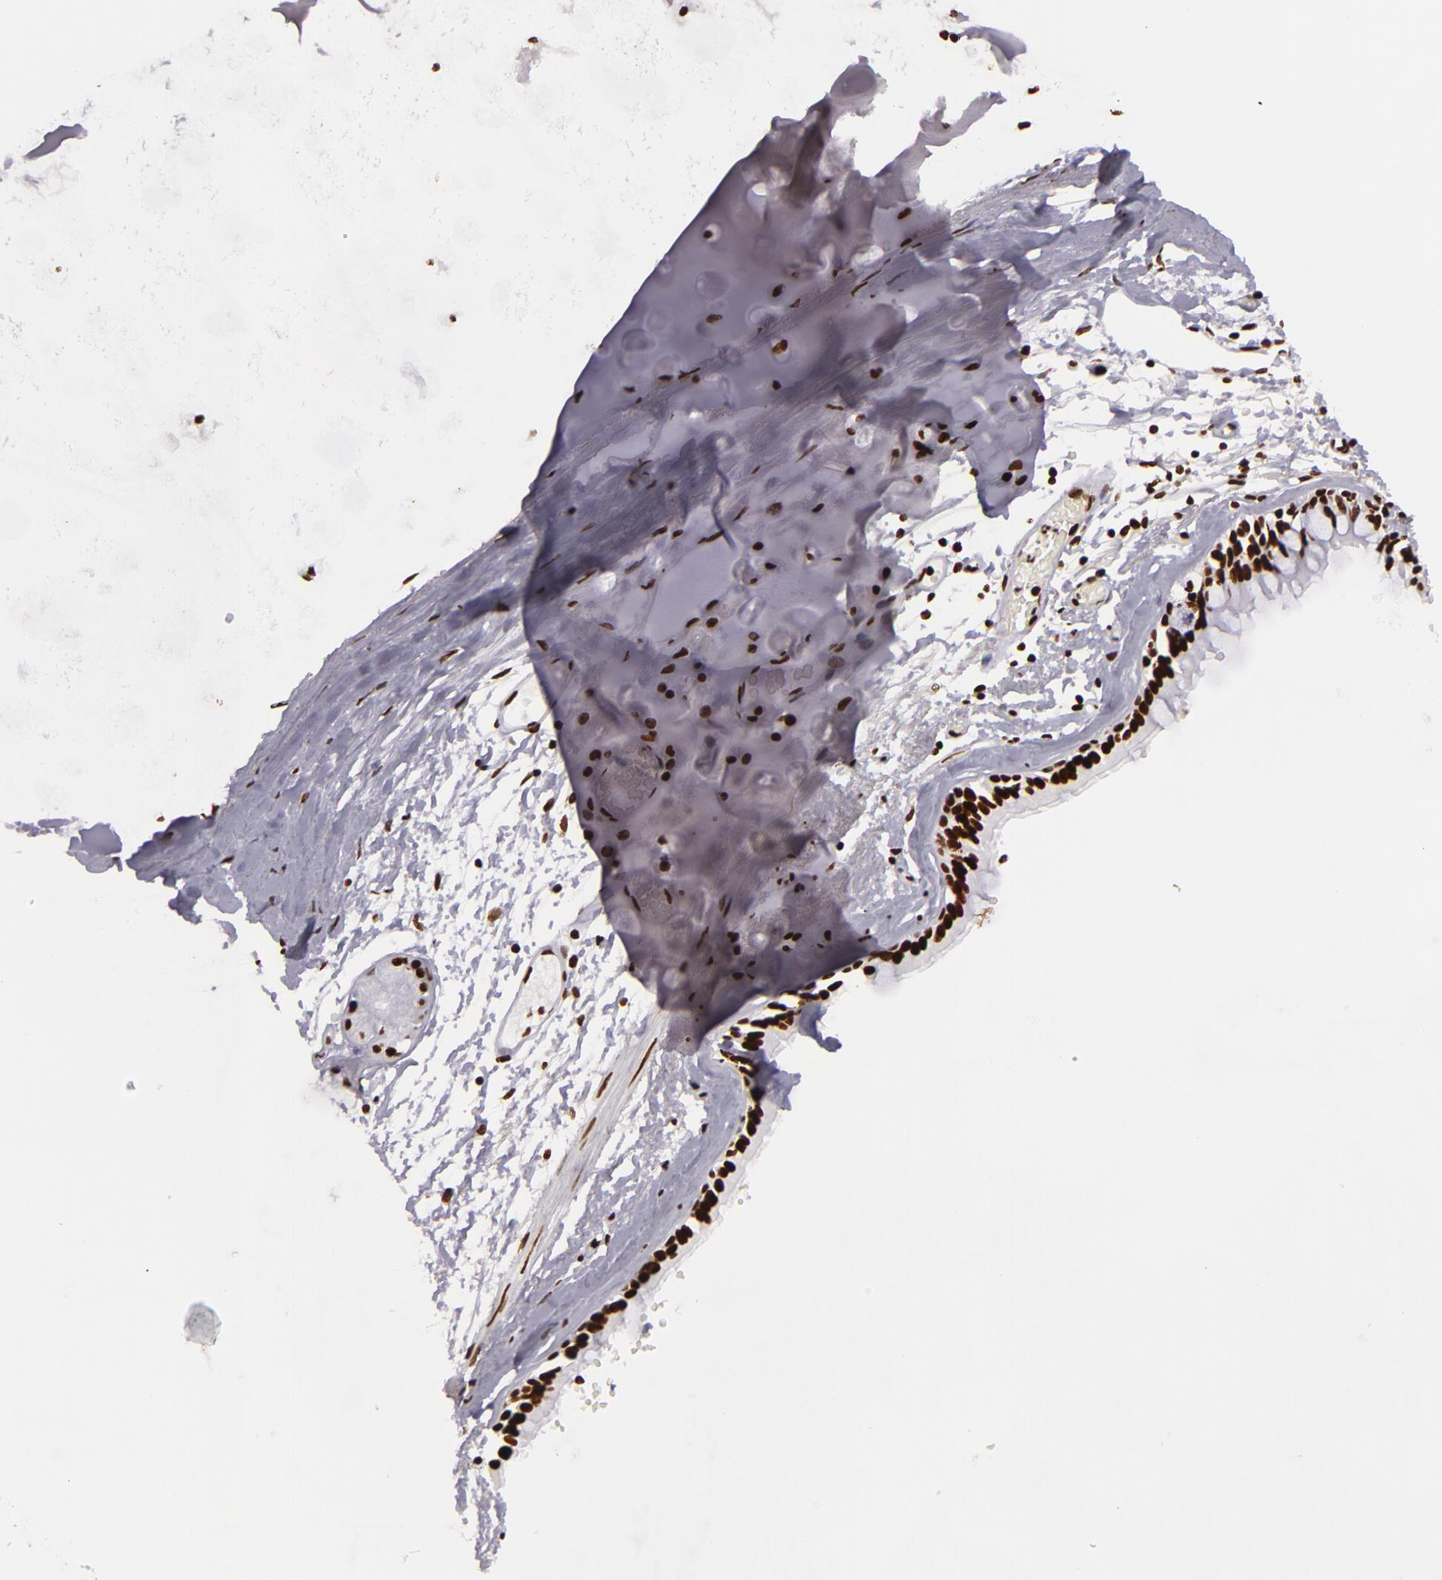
{"staining": {"intensity": "strong", "quantity": ">75%", "location": "nuclear"}, "tissue": "adipose tissue", "cell_type": "Adipocytes", "image_type": "normal", "snomed": [{"axis": "morphology", "description": "Normal tissue, NOS"}, {"axis": "topography", "description": "Bronchus"}, {"axis": "topography", "description": "Lung"}], "caption": "Adipose tissue stained with DAB (3,3'-diaminobenzidine) IHC displays high levels of strong nuclear staining in approximately >75% of adipocytes.", "gene": "SAFB", "patient": {"sex": "female", "age": 56}}